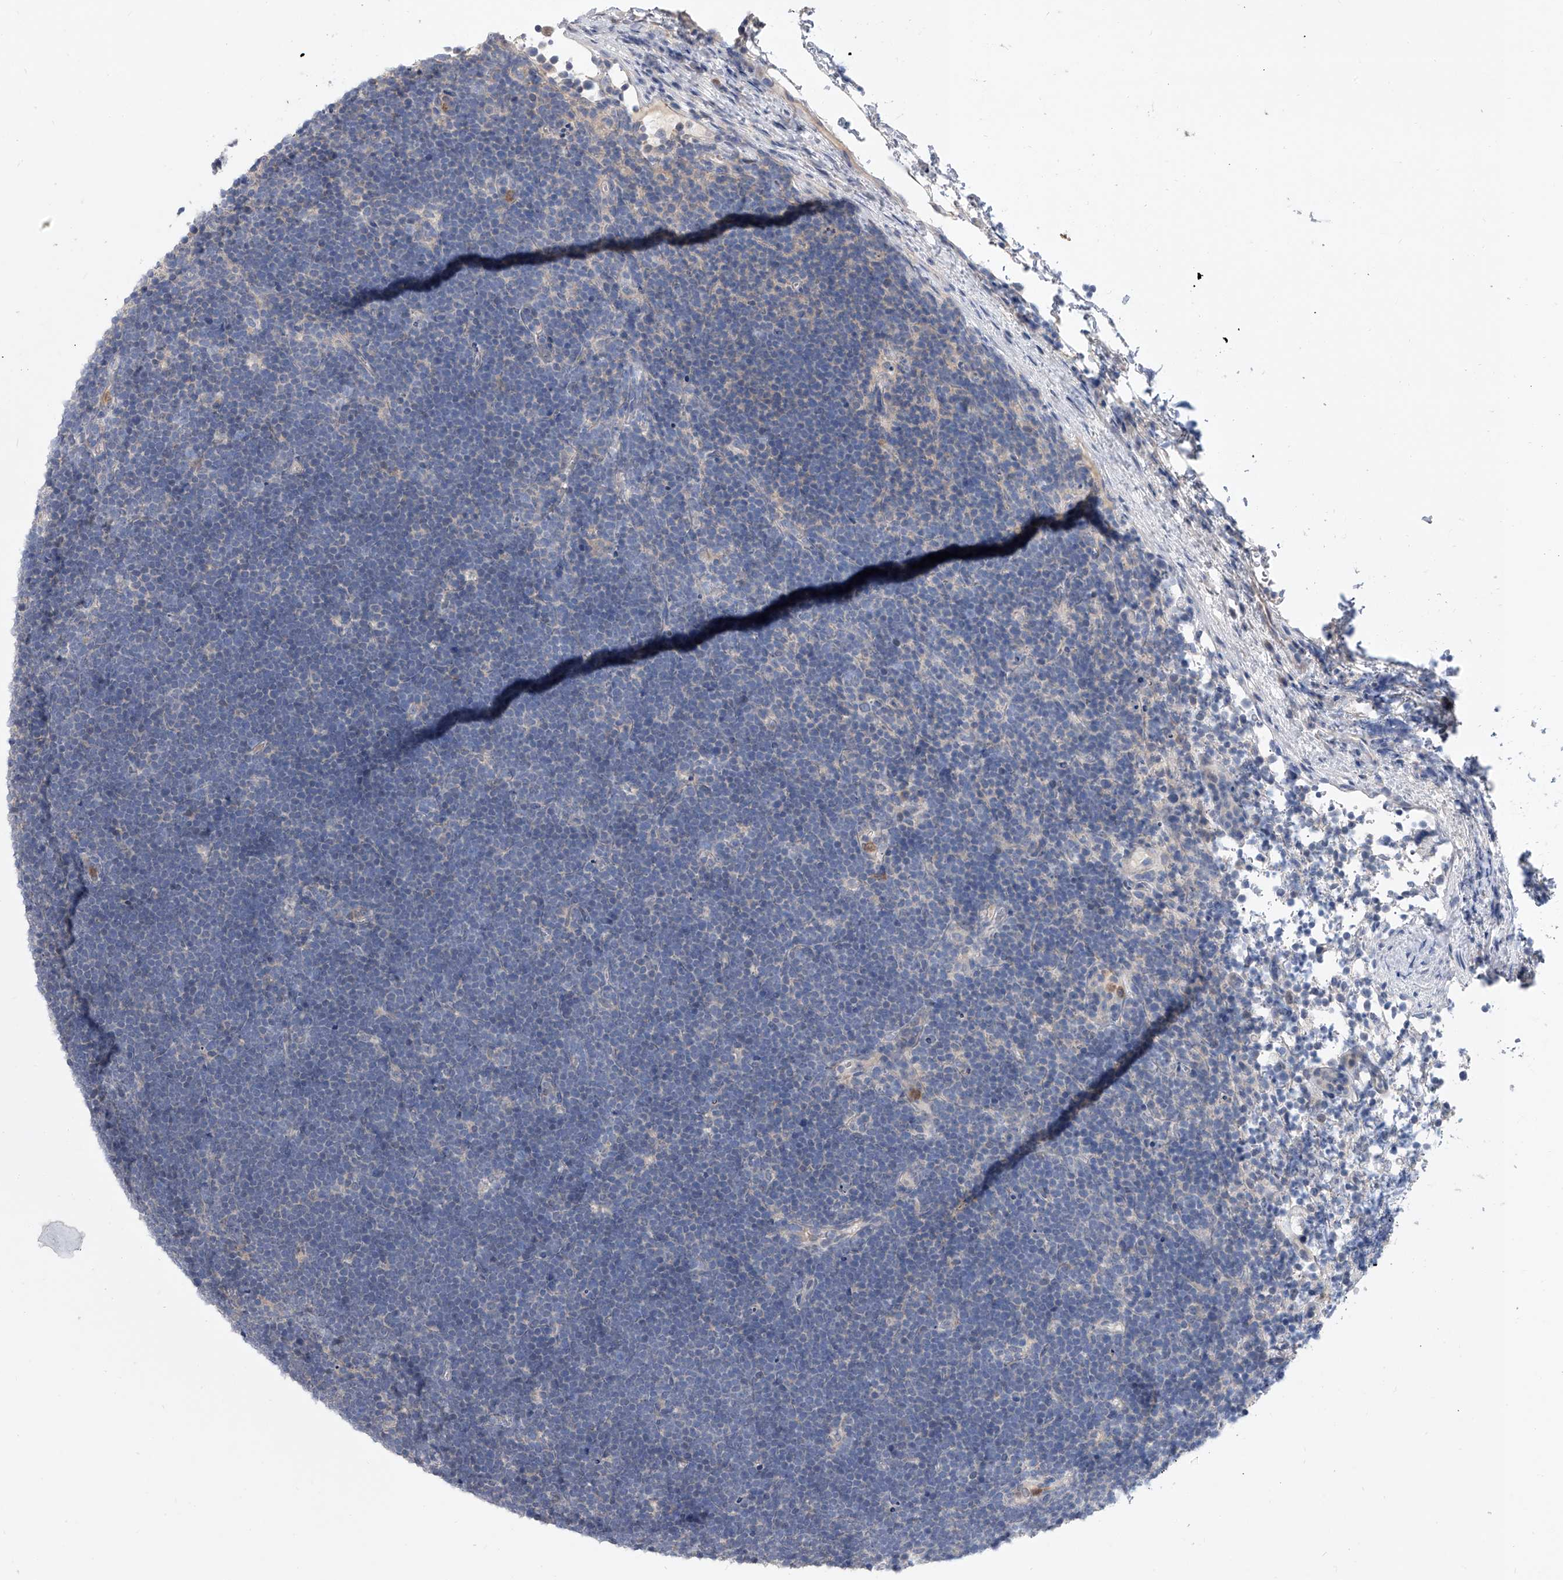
{"staining": {"intensity": "negative", "quantity": "none", "location": "none"}, "tissue": "lymphoma", "cell_type": "Tumor cells", "image_type": "cancer", "snomed": [{"axis": "morphology", "description": "Malignant lymphoma, non-Hodgkin's type, High grade"}, {"axis": "topography", "description": "Lymph node"}], "caption": "This photomicrograph is of high-grade malignant lymphoma, non-Hodgkin's type stained with immunohistochemistry (IHC) to label a protein in brown with the nuclei are counter-stained blue. There is no positivity in tumor cells.", "gene": "BHLHE23", "patient": {"sex": "male", "age": 13}}